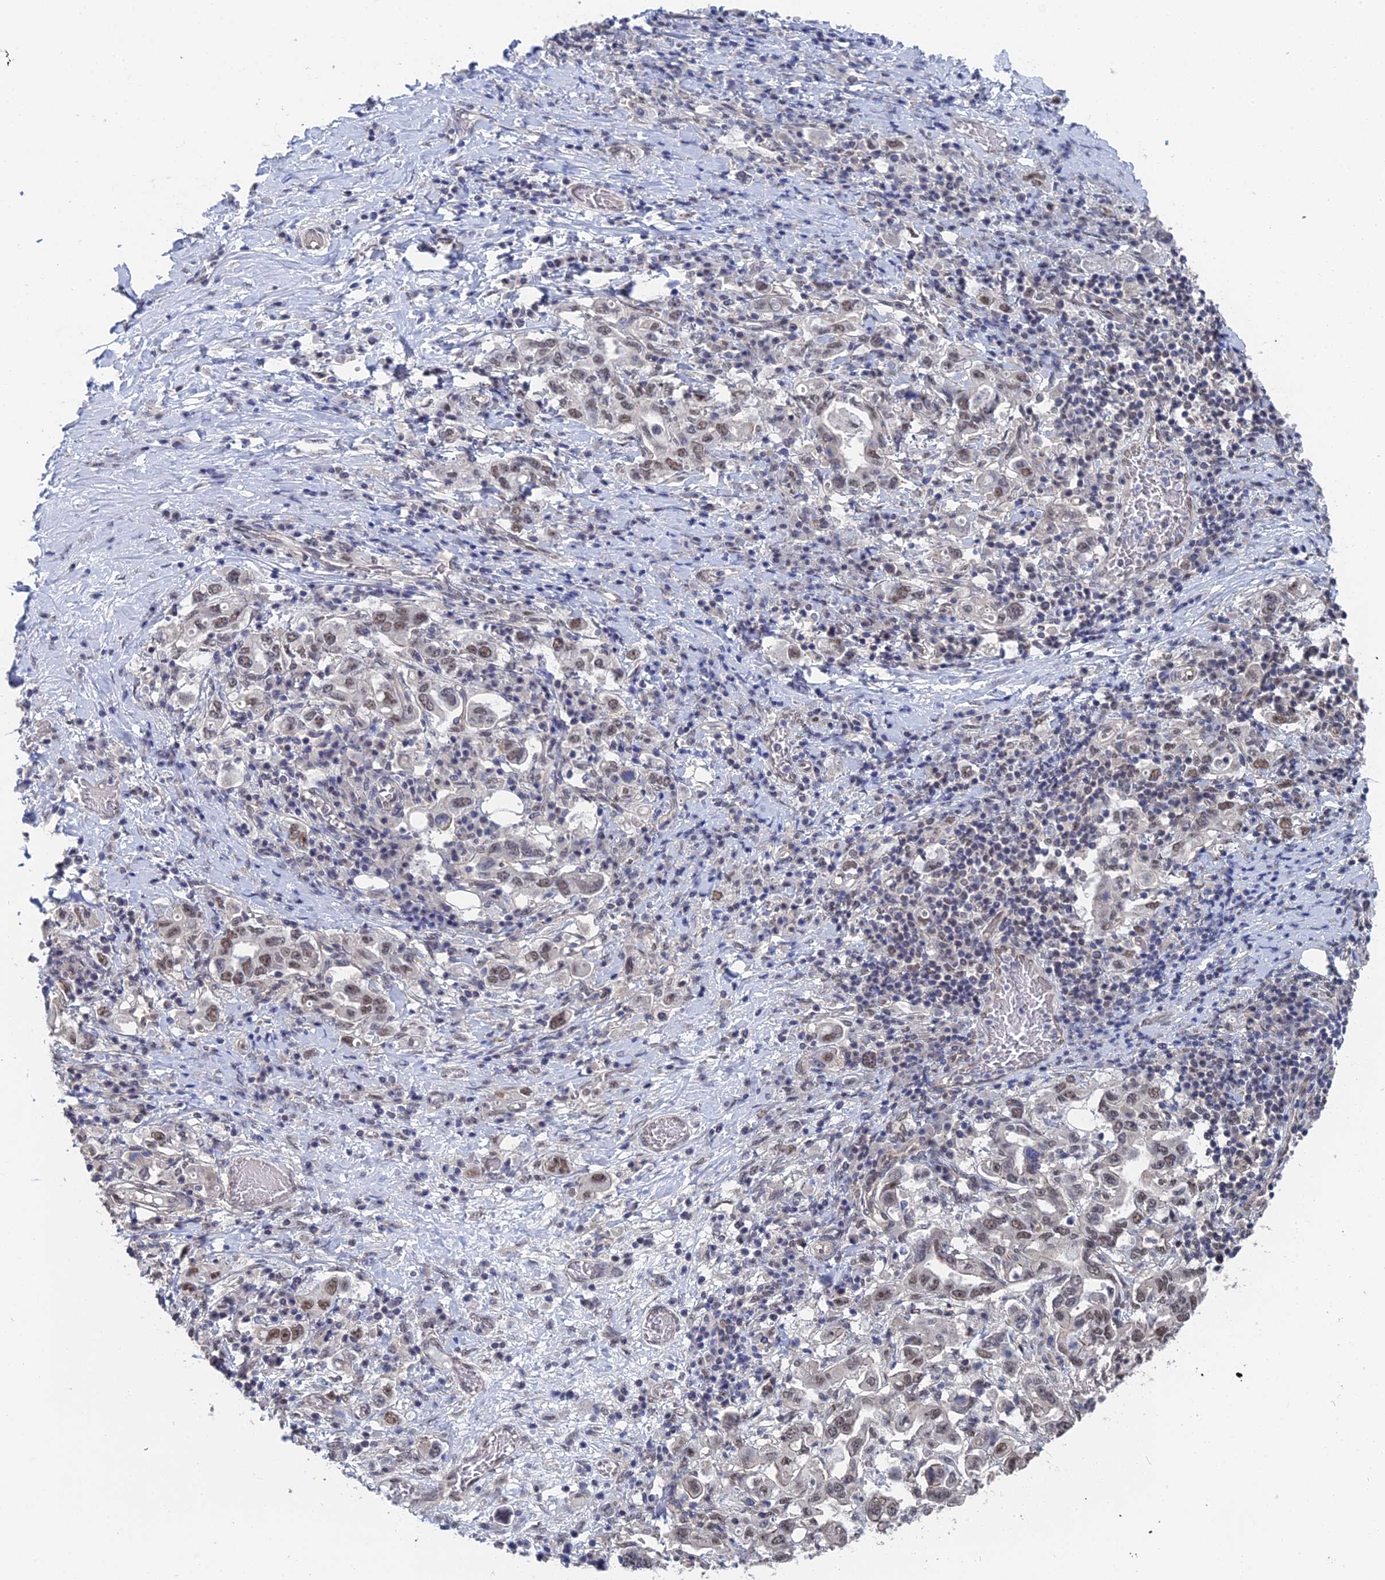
{"staining": {"intensity": "moderate", "quantity": ">75%", "location": "nuclear"}, "tissue": "stomach cancer", "cell_type": "Tumor cells", "image_type": "cancer", "snomed": [{"axis": "morphology", "description": "Adenocarcinoma, NOS"}, {"axis": "topography", "description": "Stomach, upper"}, {"axis": "topography", "description": "Stomach"}], "caption": "An immunohistochemistry (IHC) micrograph of neoplastic tissue is shown. Protein staining in brown shows moderate nuclear positivity in adenocarcinoma (stomach) within tumor cells.", "gene": "TSSC4", "patient": {"sex": "male", "age": 62}}